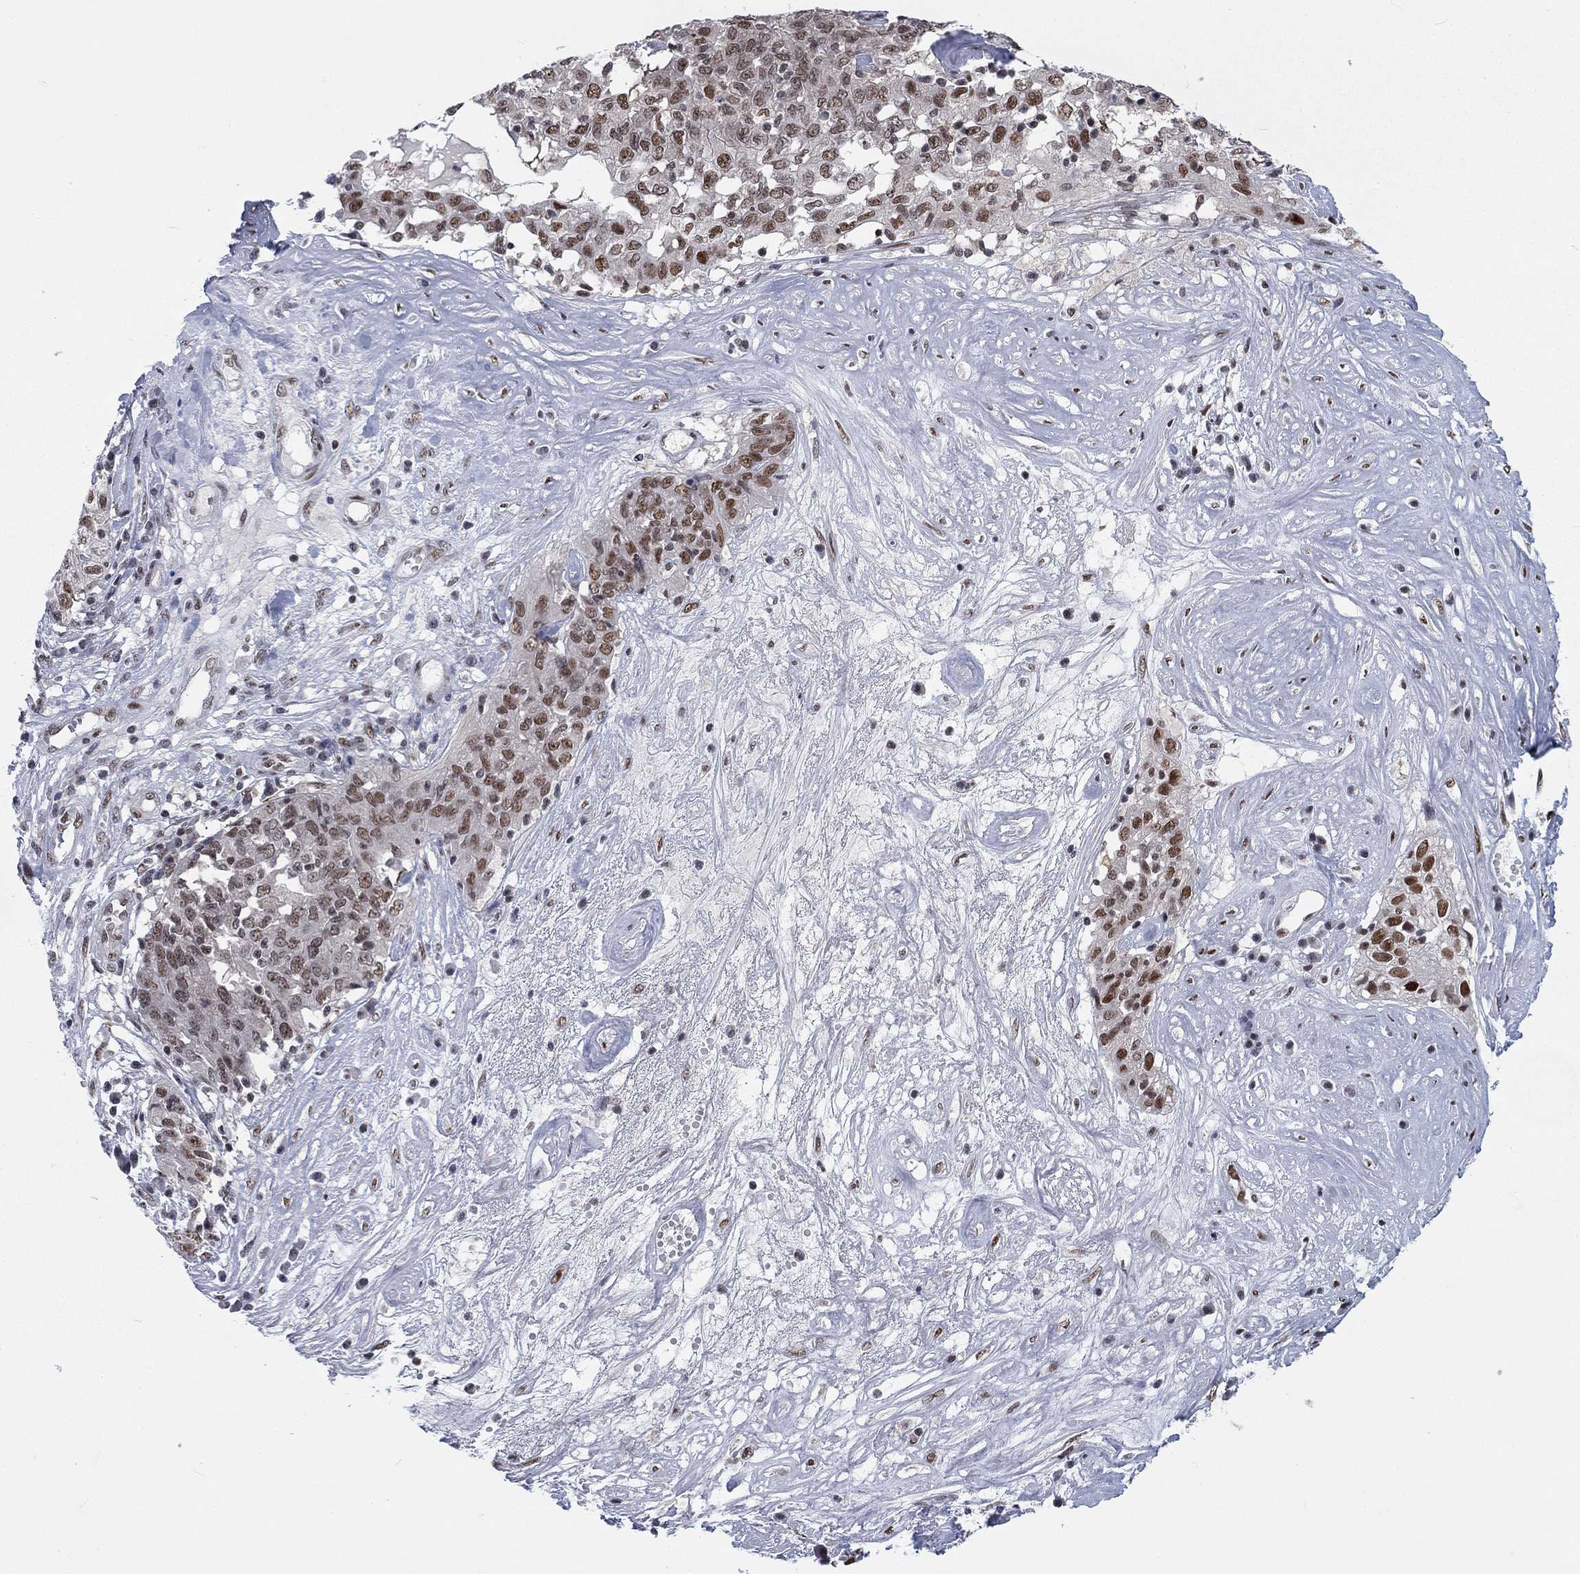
{"staining": {"intensity": "moderate", "quantity": "25%-75%", "location": "nuclear"}, "tissue": "ovarian cancer", "cell_type": "Tumor cells", "image_type": "cancer", "snomed": [{"axis": "morphology", "description": "Carcinoma, endometroid"}, {"axis": "topography", "description": "Ovary"}], "caption": "A high-resolution micrograph shows immunohistochemistry staining of endometroid carcinoma (ovarian), which shows moderate nuclear expression in about 25%-75% of tumor cells.", "gene": "FYTTD1", "patient": {"sex": "female", "age": 50}}